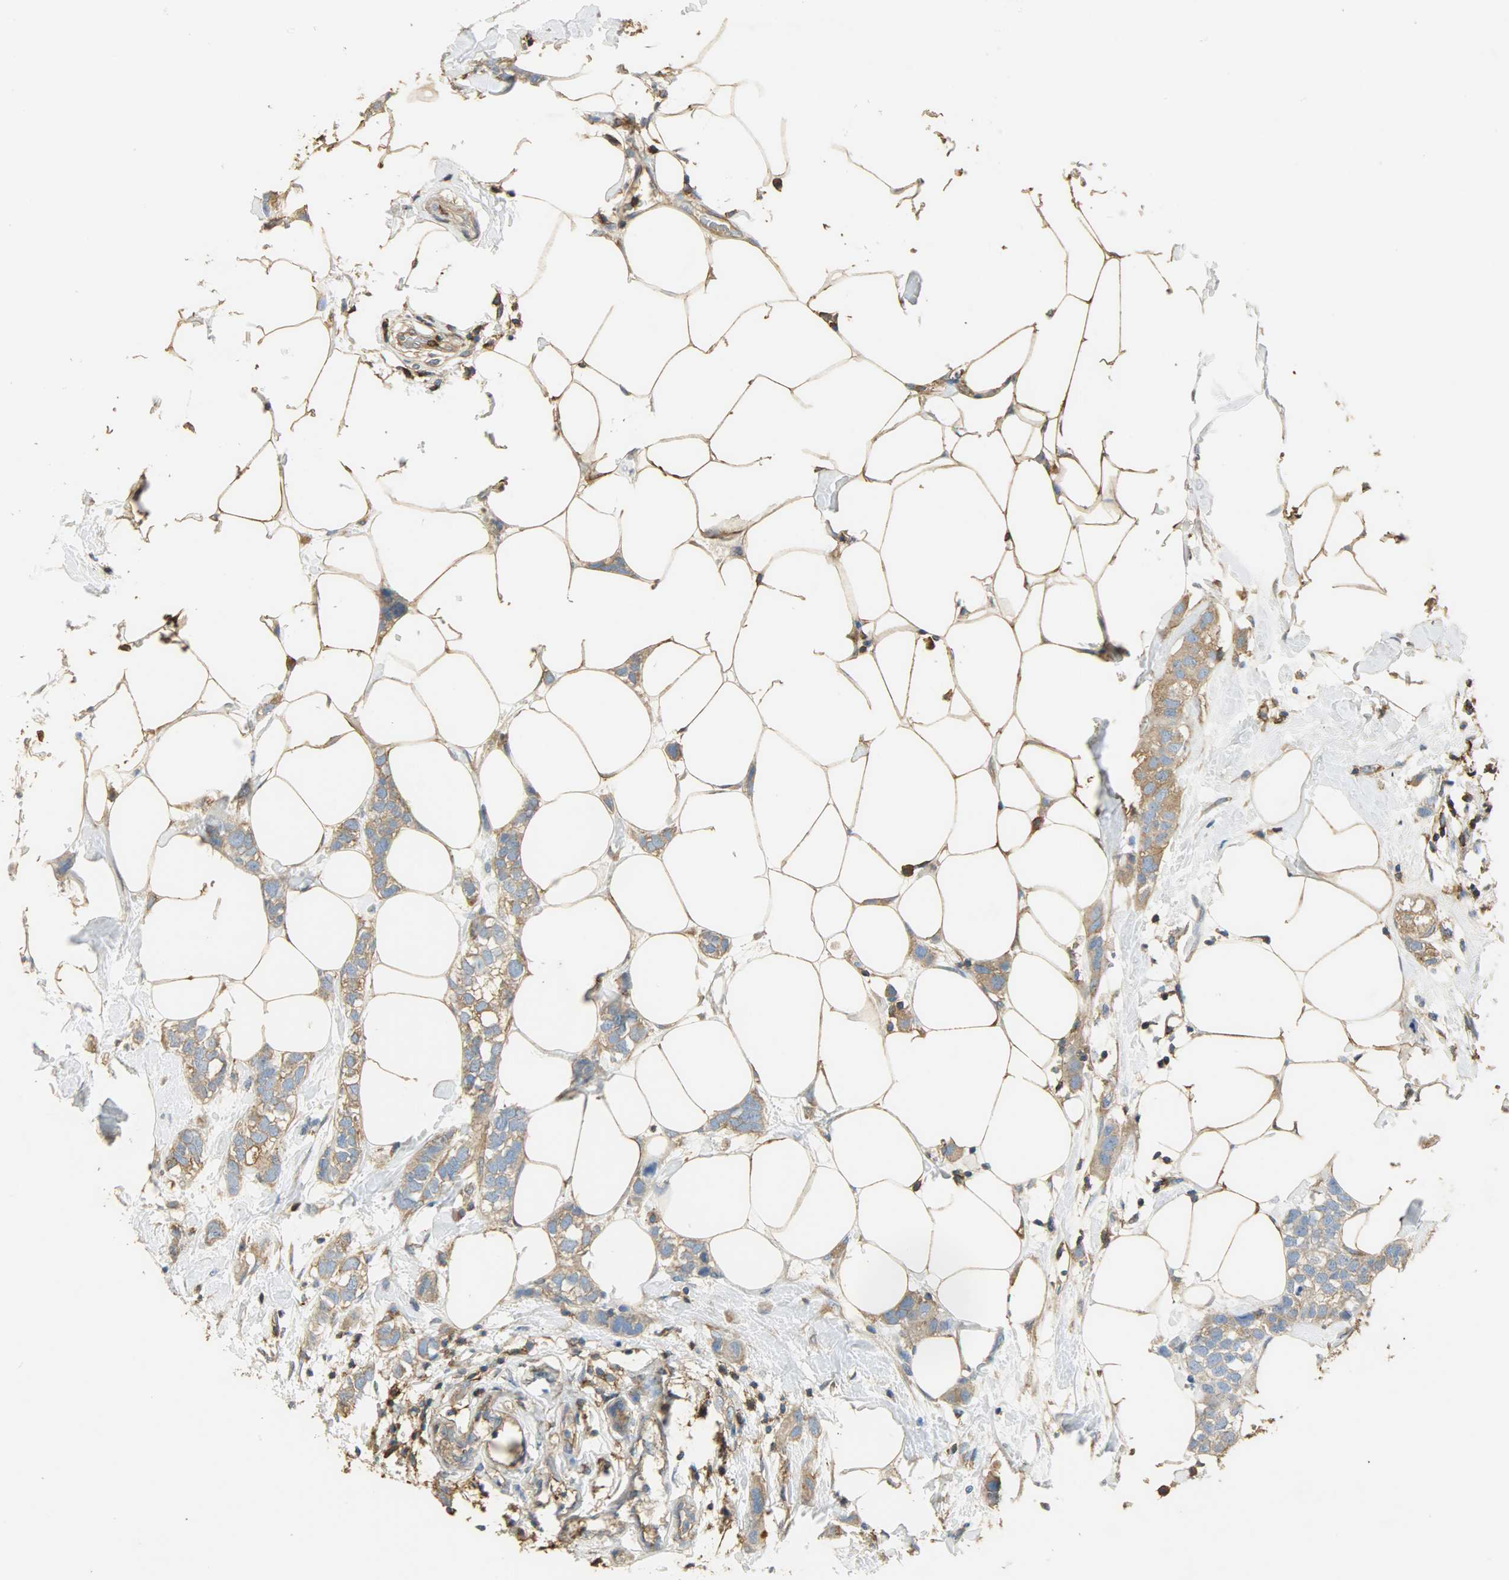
{"staining": {"intensity": "weak", "quantity": ">75%", "location": "cytoplasmic/membranous"}, "tissue": "breast cancer", "cell_type": "Tumor cells", "image_type": "cancer", "snomed": [{"axis": "morphology", "description": "Normal tissue, NOS"}, {"axis": "morphology", "description": "Duct carcinoma"}, {"axis": "topography", "description": "Breast"}], "caption": "The micrograph exhibits staining of breast cancer, revealing weak cytoplasmic/membranous protein positivity (brown color) within tumor cells.", "gene": "ANXA6", "patient": {"sex": "female", "age": 50}}